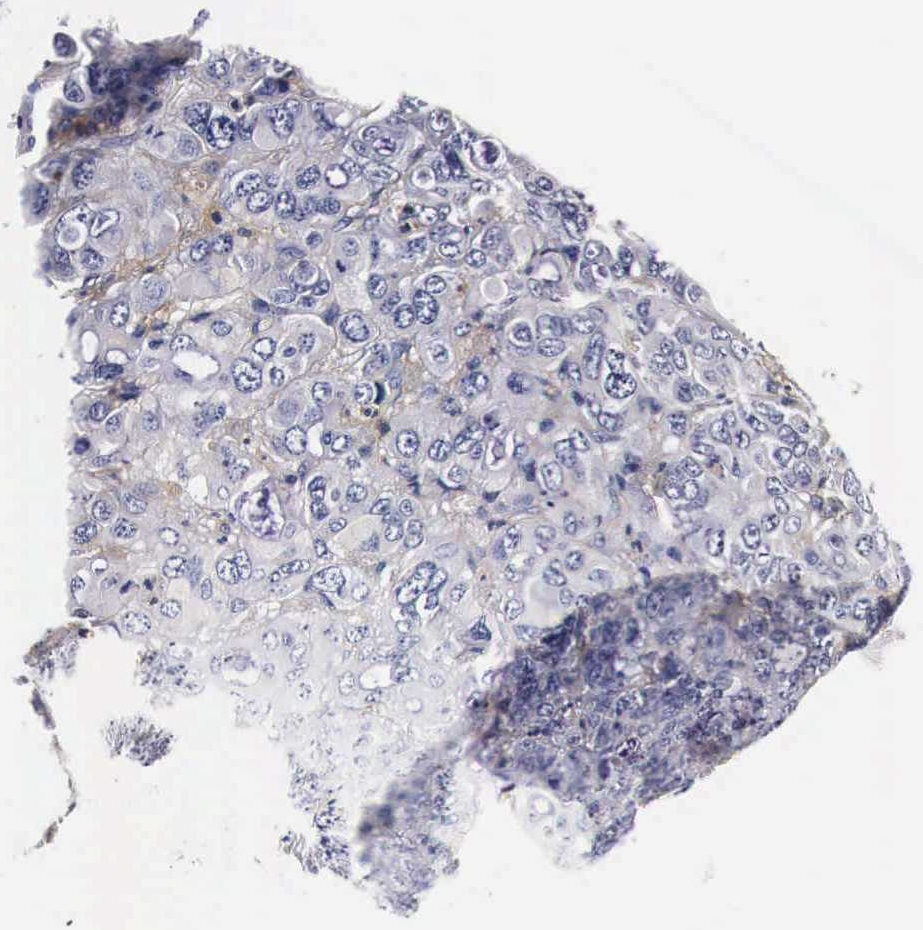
{"staining": {"intensity": "negative", "quantity": "none", "location": "none"}, "tissue": "liver cancer", "cell_type": "Tumor cells", "image_type": "cancer", "snomed": [{"axis": "morphology", "description": "Cholangiocarcinoma"}, {"axis": "topography", "description": "Liver"}], "caption": "DAB (3,3'-diaminobenzidine) immunohistochemical staining of liver cholangiocarcinoma demonstrates no significant staining in tumor cells.", "gene": "RP2", "patient": {"sex": "female", "age": 79}}